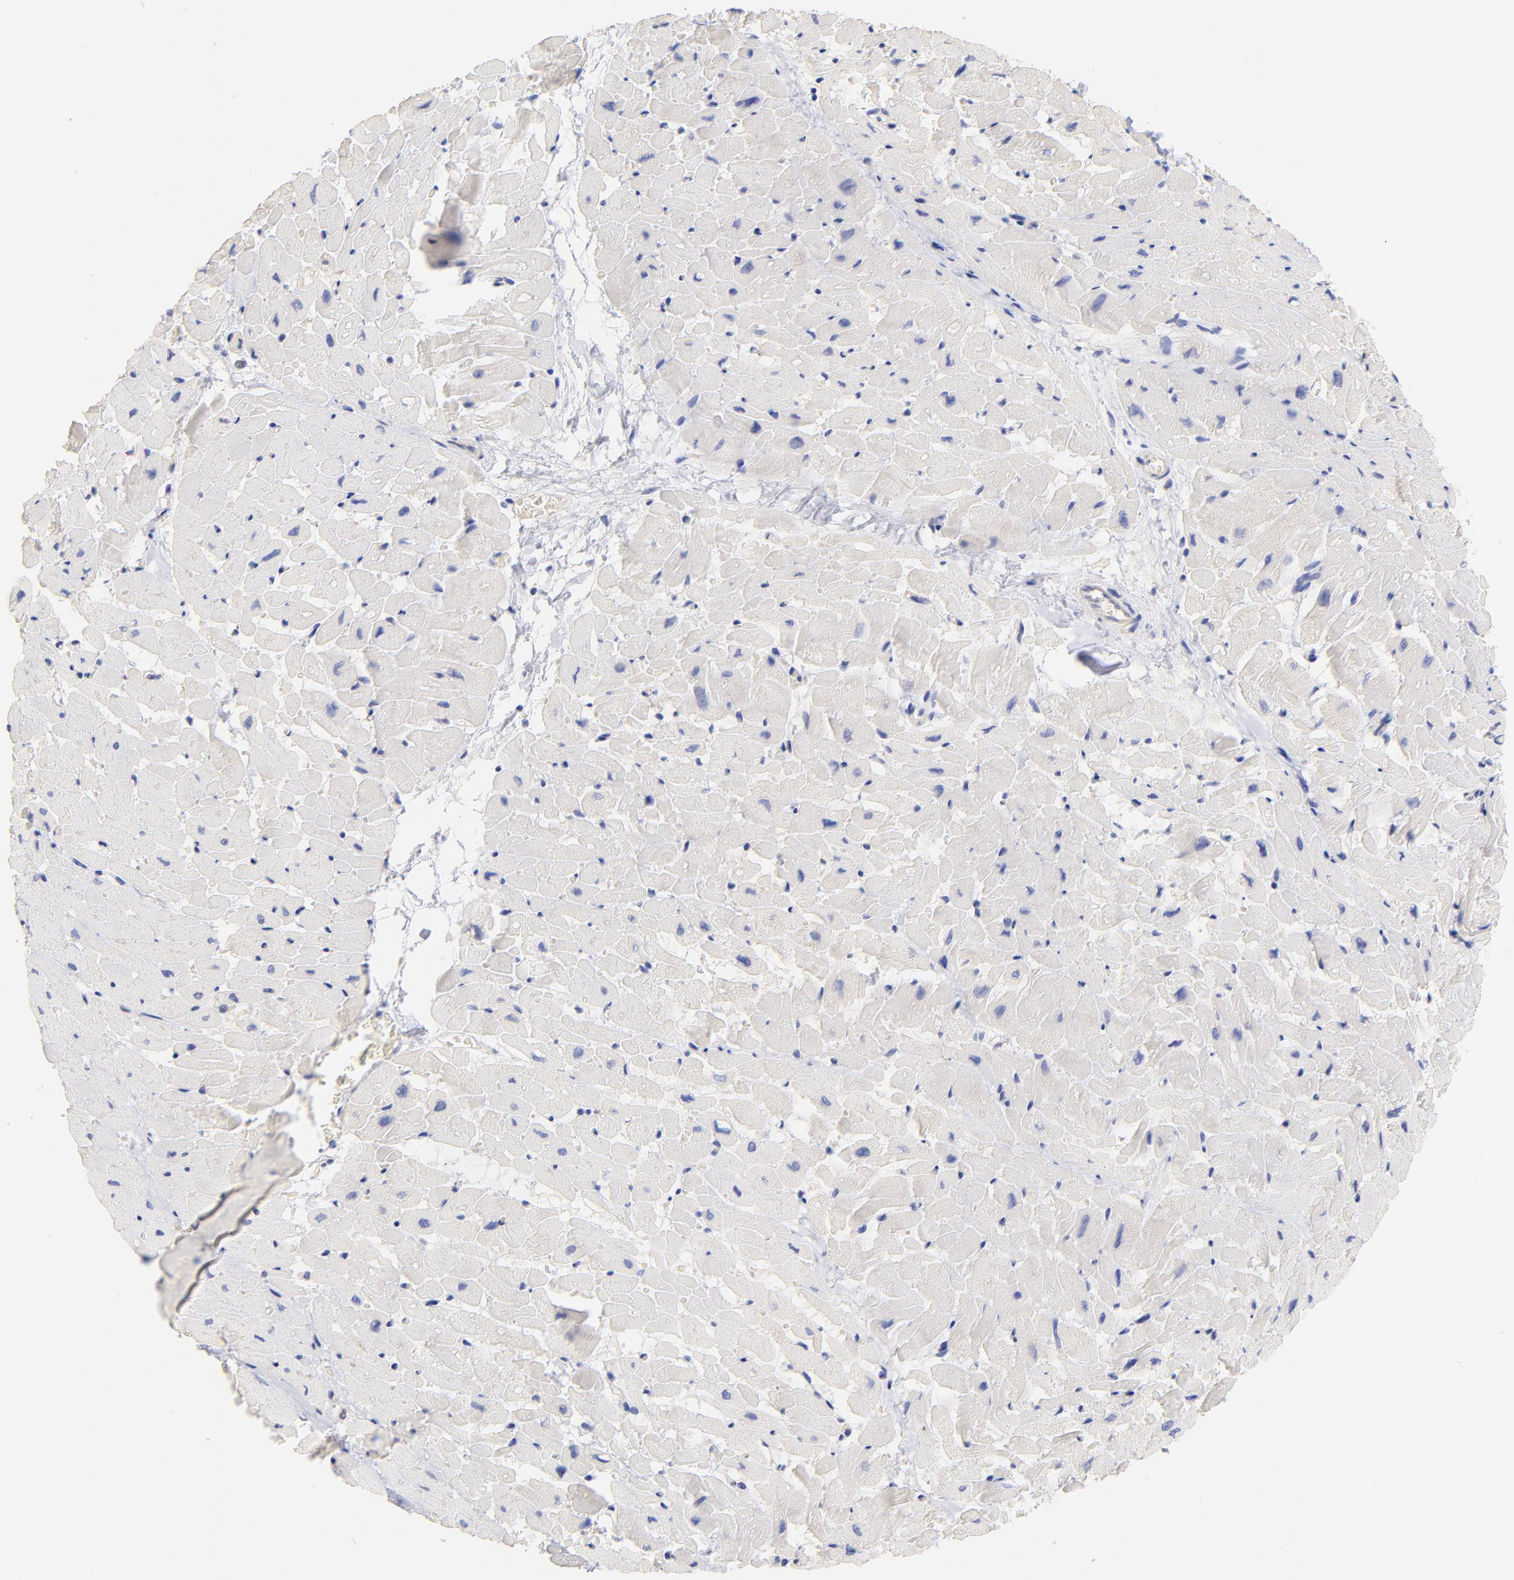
{"staining": {"intensity": "negative", "quantity": "none", "location": "none"}, "tissue": "heart muscle", "cell_type": "Cardiomyocytes", "image_type": "normal", "snomed": [{"axis": "morphology", "description": "Normal tissue, NOS"}, {"axis": "topography", "description": "Heart"}], "caption": "Cardiomyocytes are negative for brown protein staining in normal heart muscle.", "gene": "TNFRSF13C", "patient": {"sex": "male", "age": 45}}